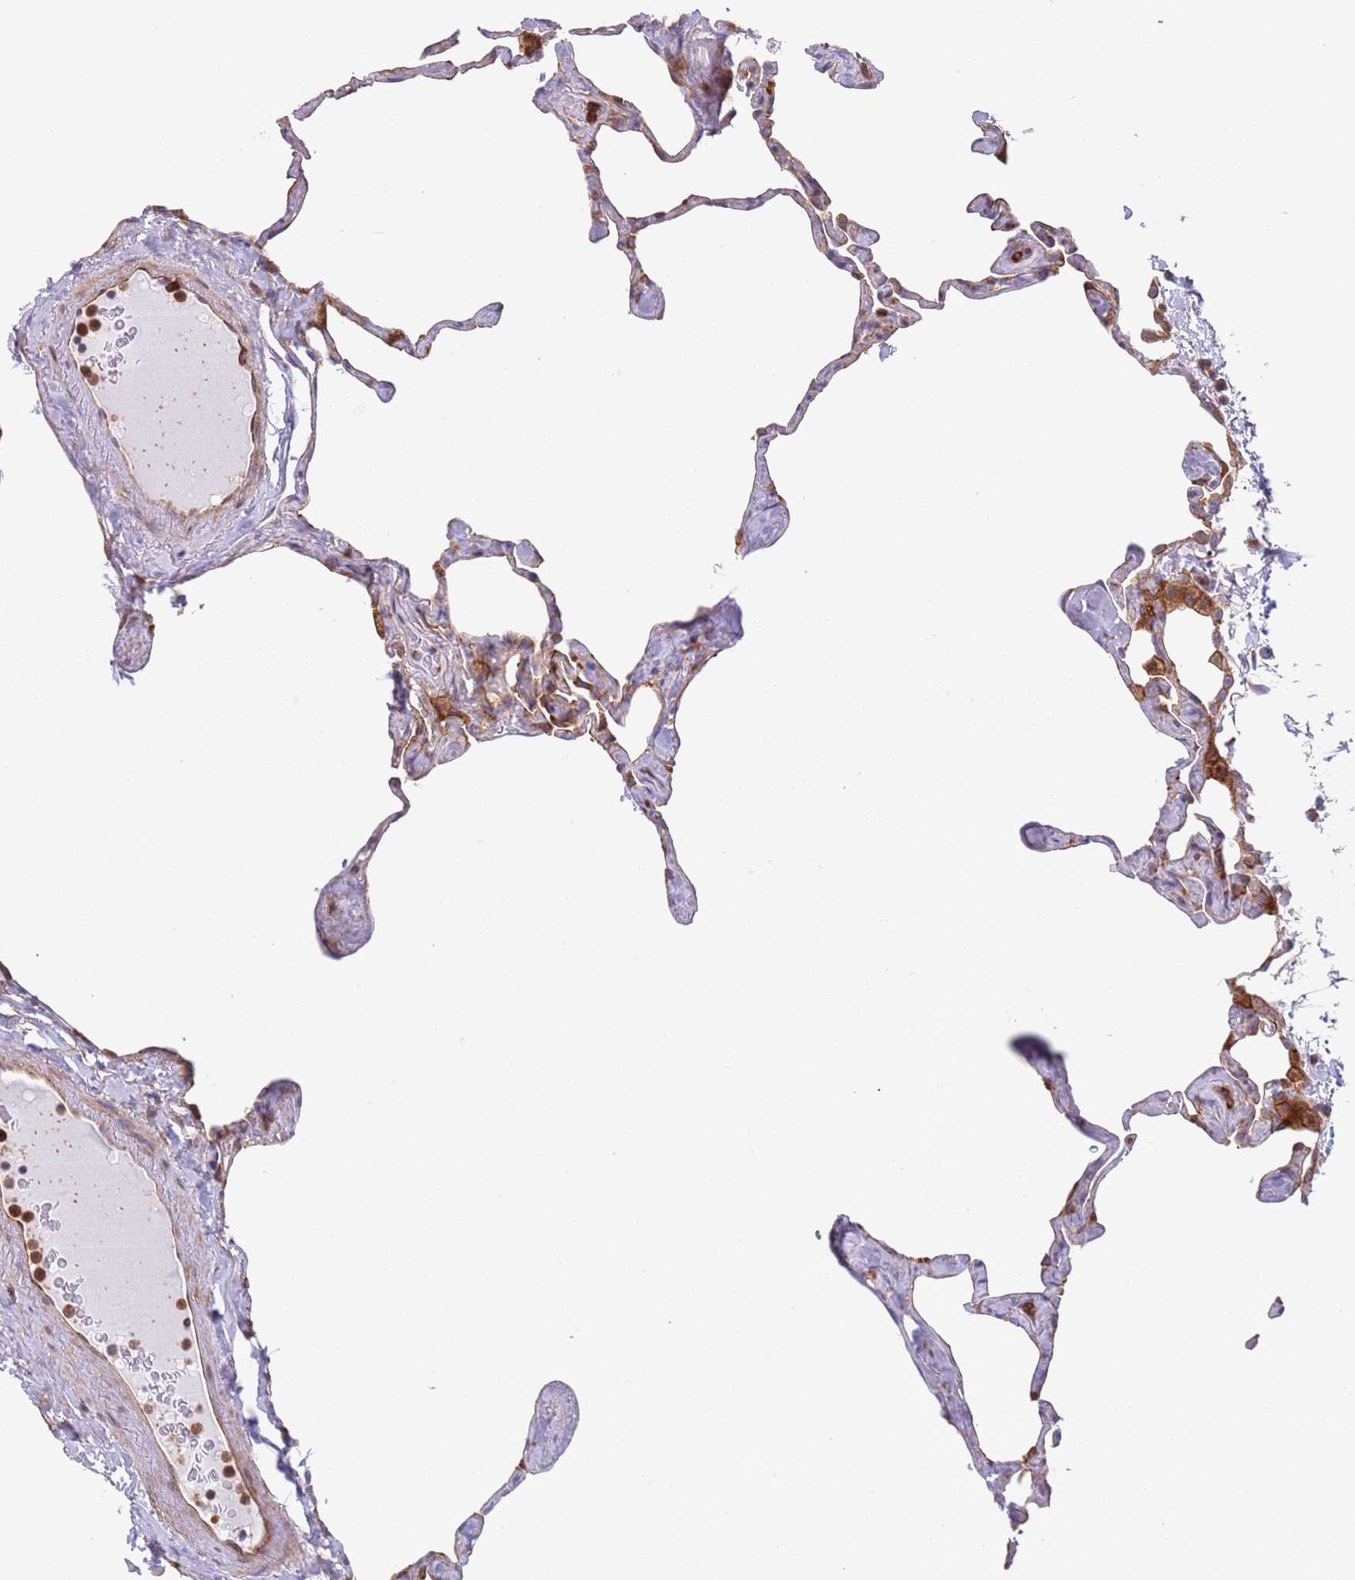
{"staining": {"intensity": "negative", "quantity": "none", "location": "none"}, "tissue": "lung", "cell_type": "Alveolar cells", "image_type": "normal", "snomed": [{"axis": "morphology", "description": "Normal tissue, NOS"}, {"axis": "topography", "description": "Lung"}], "caption": "Immunohistochemical staining of unremarkable human lung exhibits no significant expression in alveolar cells.", "gene": "ZMYM5", "patient": {"sex": "male", "age": 65}}